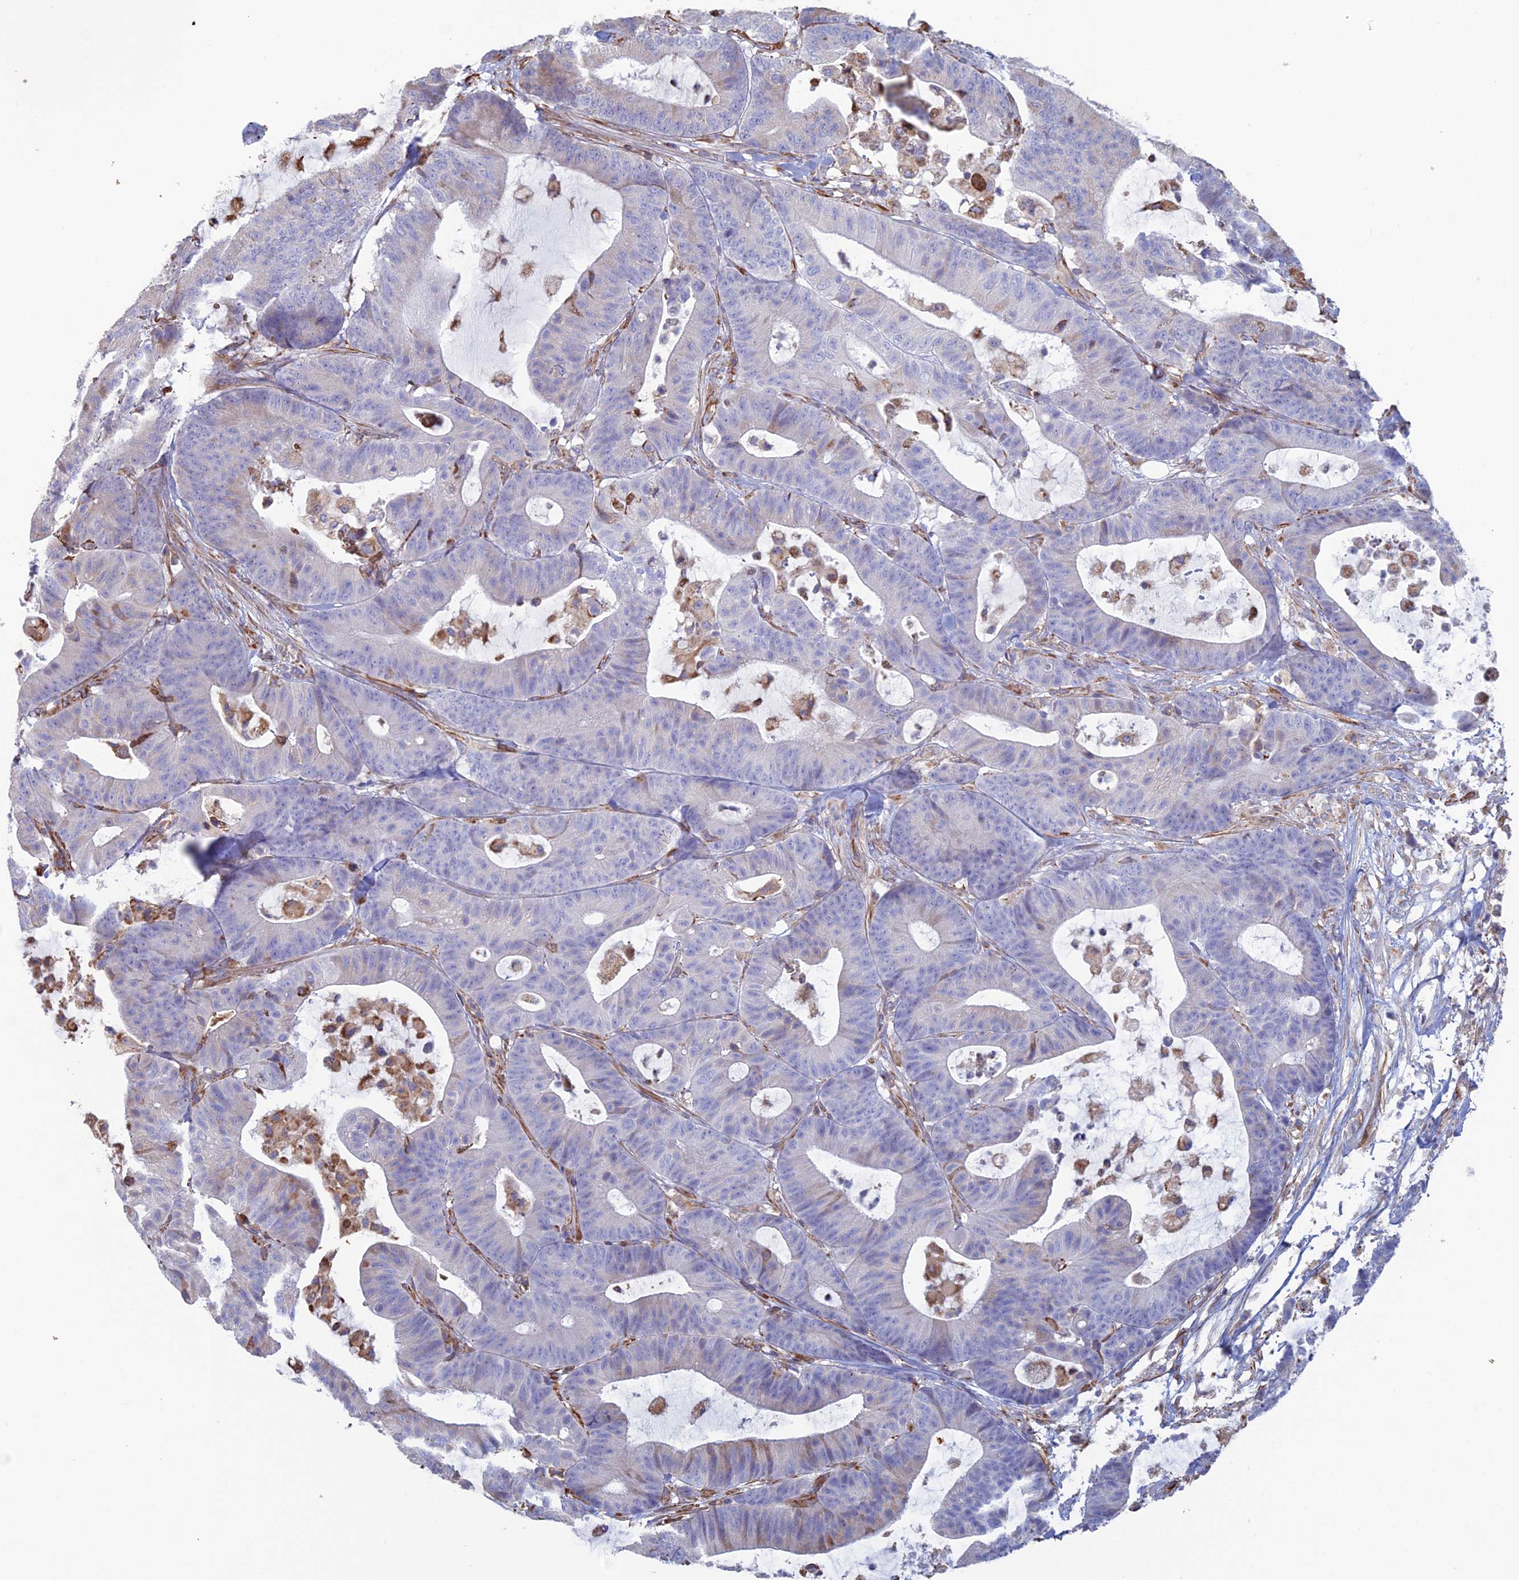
{"staining": {"intensity": "negative", "quantity": "none", "location": "none"}, "tissue": "colorectal cancer", "cell_type": "Tumor cells", "image_type": "cancer", "snomed": [{"axis": "morphology", "description": "Adenocarcinoma, NOS"}, {"axis": "topography", "description": "Colon"}], "caption": "This is a micrograph of immunohistochemistry (IHC) staining of colorectal cancer (adenocarcinoma), which shows no positivity in tumor cells.", "gene": "CLVS2", "patient": {"sex": "female", "age": 84}}